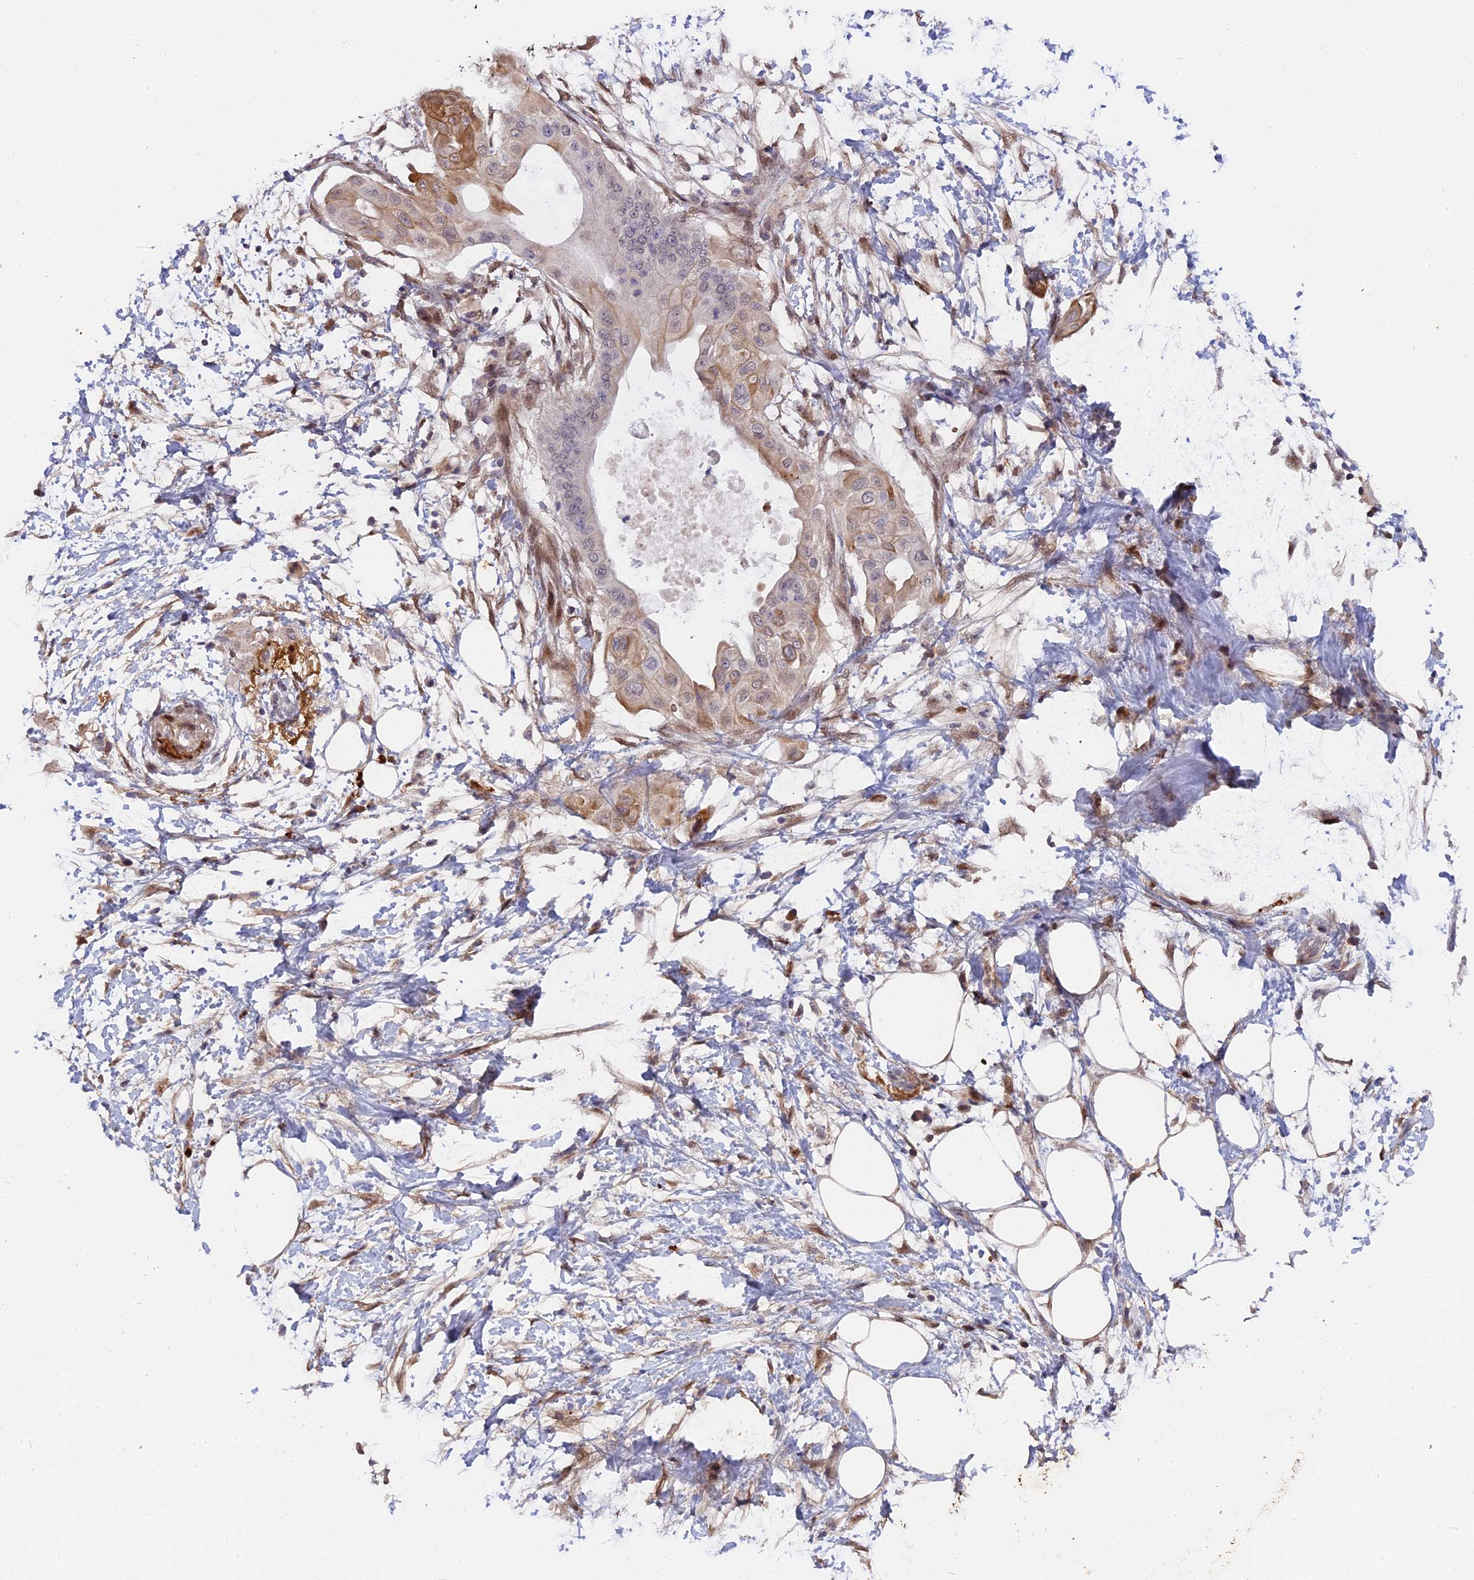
{"staining": {"intensity": "moderate", "quantity": "25%-75%", "location": "cytoplasmic/membranous"}, "tissue": "pancreatic cancer", "cell_type": "Tumor cells", "image_type": "cancer", "snomed": [{"axis": "morphology", "description": "Adenocarcinoma, NOS"}, {"axis": "topography", "description": "Pancreas"}], "caption": "Pancreatic cancer (adenocarcinoma) stained with a brown dye shows moderate cytoplasmic/membranous positive positivity in about 25%-75% of tumor cells.", "gene": "PYGO1", "patient": {"sex": "male", "age": 68}}